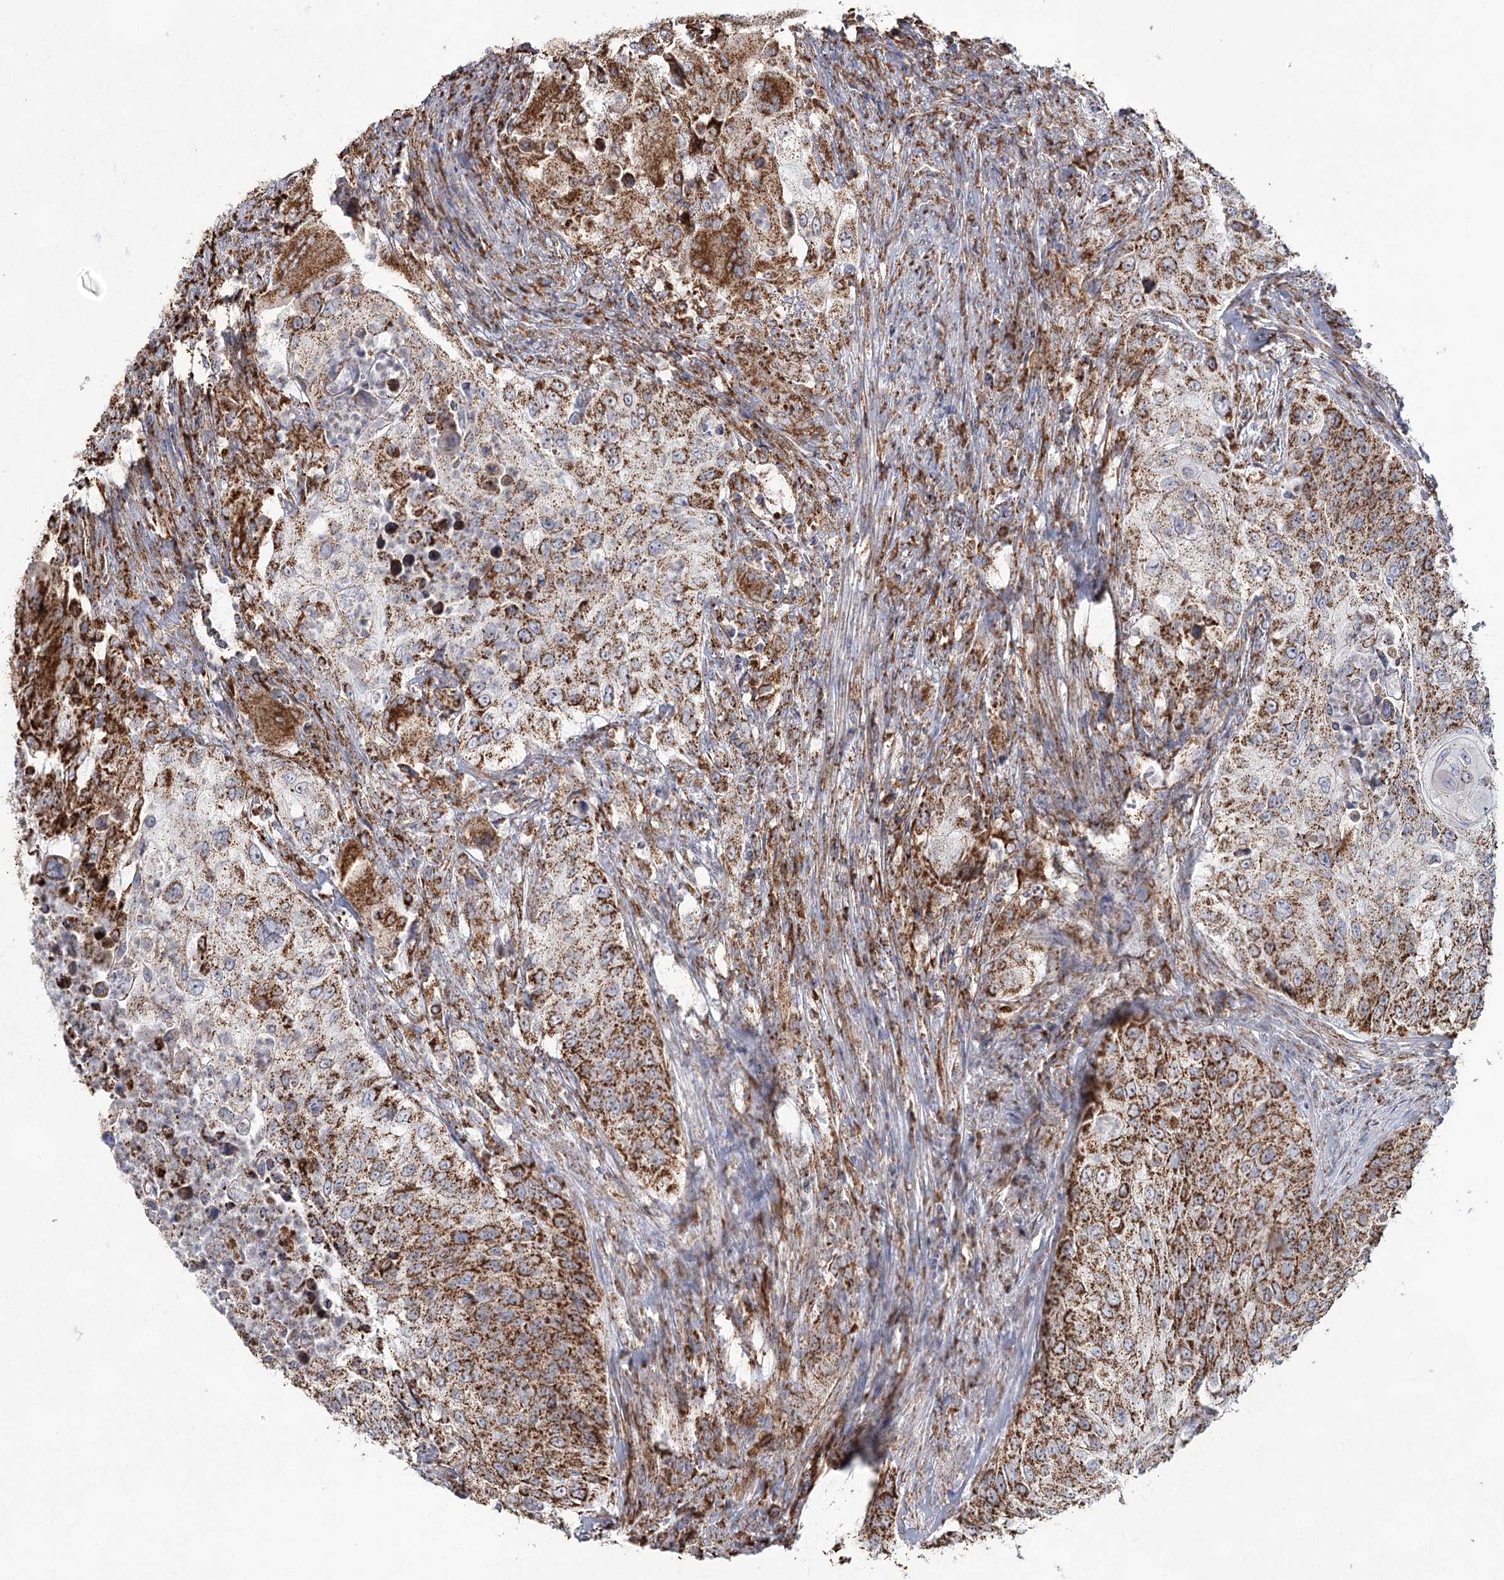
{"staining": {"intensity": "strong", "quantity": ">75%", "location": "cytoplasmic/membranous"}, "tissue": "urothelial cancer", "cell_type": "Tumor cells", "image_type": "cancer", "snomed": [{"axis": "morphology", "description": "Urothelial carcinoma, High grade"}, {"axis": "topography", "description": "Urinary bladder"}], "caption": "Protein staining reveals strong cytoplasmic/membranous staining in about >75% of tumor cells in high-grade urothelial carcinoma.", "gene": "CWF19L1", "patient": {"sex": "female", "age": 60}}